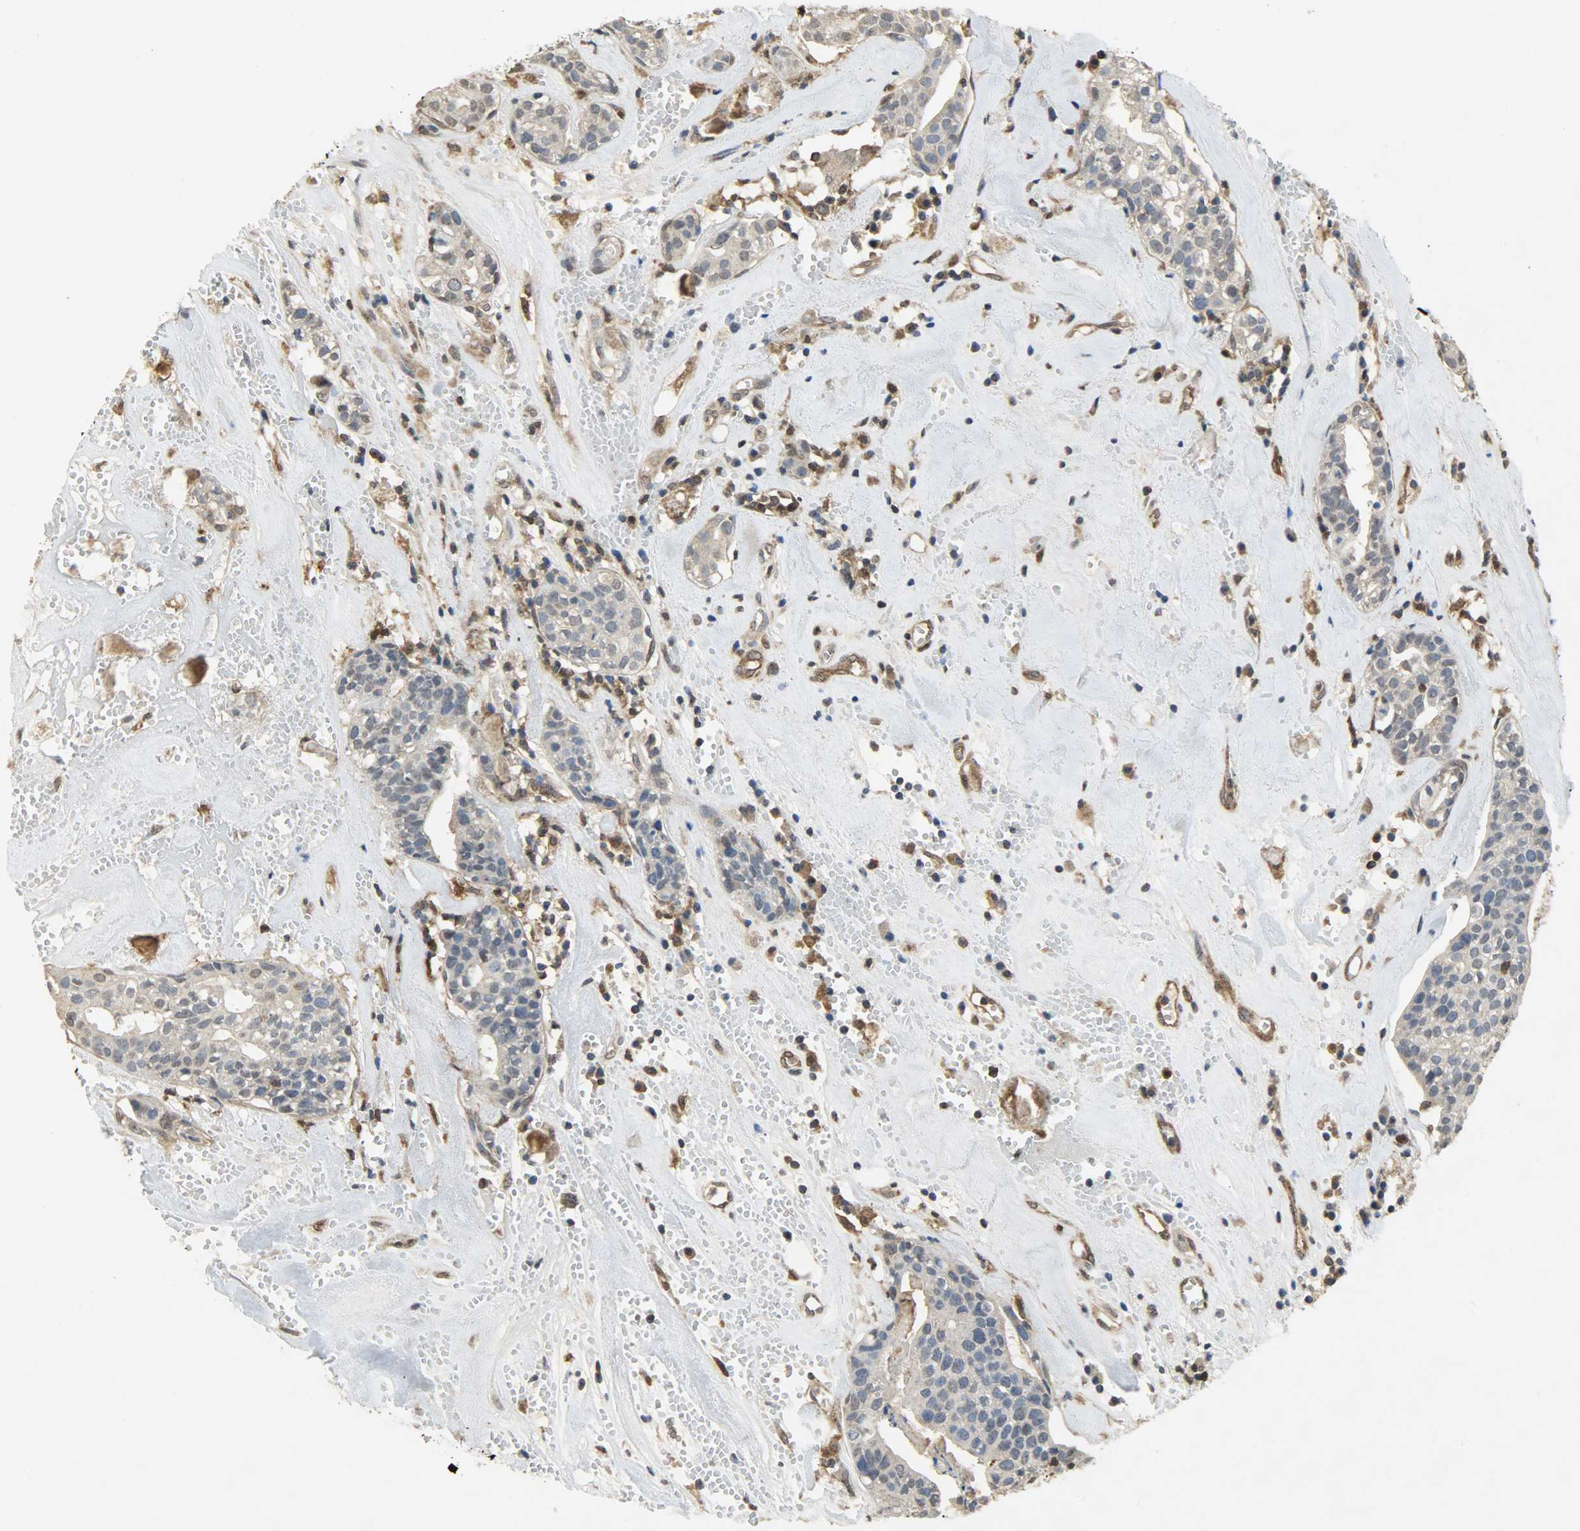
{"staining": {"intensity": "strong", "quantity": ">75%", "location": "cytoplasmic/membranous"}, "tissue": "head and neck cancer", "cell_type": "Tumor cells", "image_type": "cancer", "snomed": [{"axis": "morphology", "description": "Adenocarcinoma, NOS"}, {"axis": "topography", "description": "Salivary gland"}, {"axis": "topography", "description": "Head-Neck"}], "caption": "Head and neck cancer (adenocarcinoma) was stained to show a protein in brown. There is high levels of strong cytoplasmic/membranous expression in approximately >75% of tumor cells. (DAB (3,3'-diaminobenzidine) IHC with brightfield microscopy, high magnification).", "gene": "TRIM21", "patient": {"sex": "female", "age": 65}}